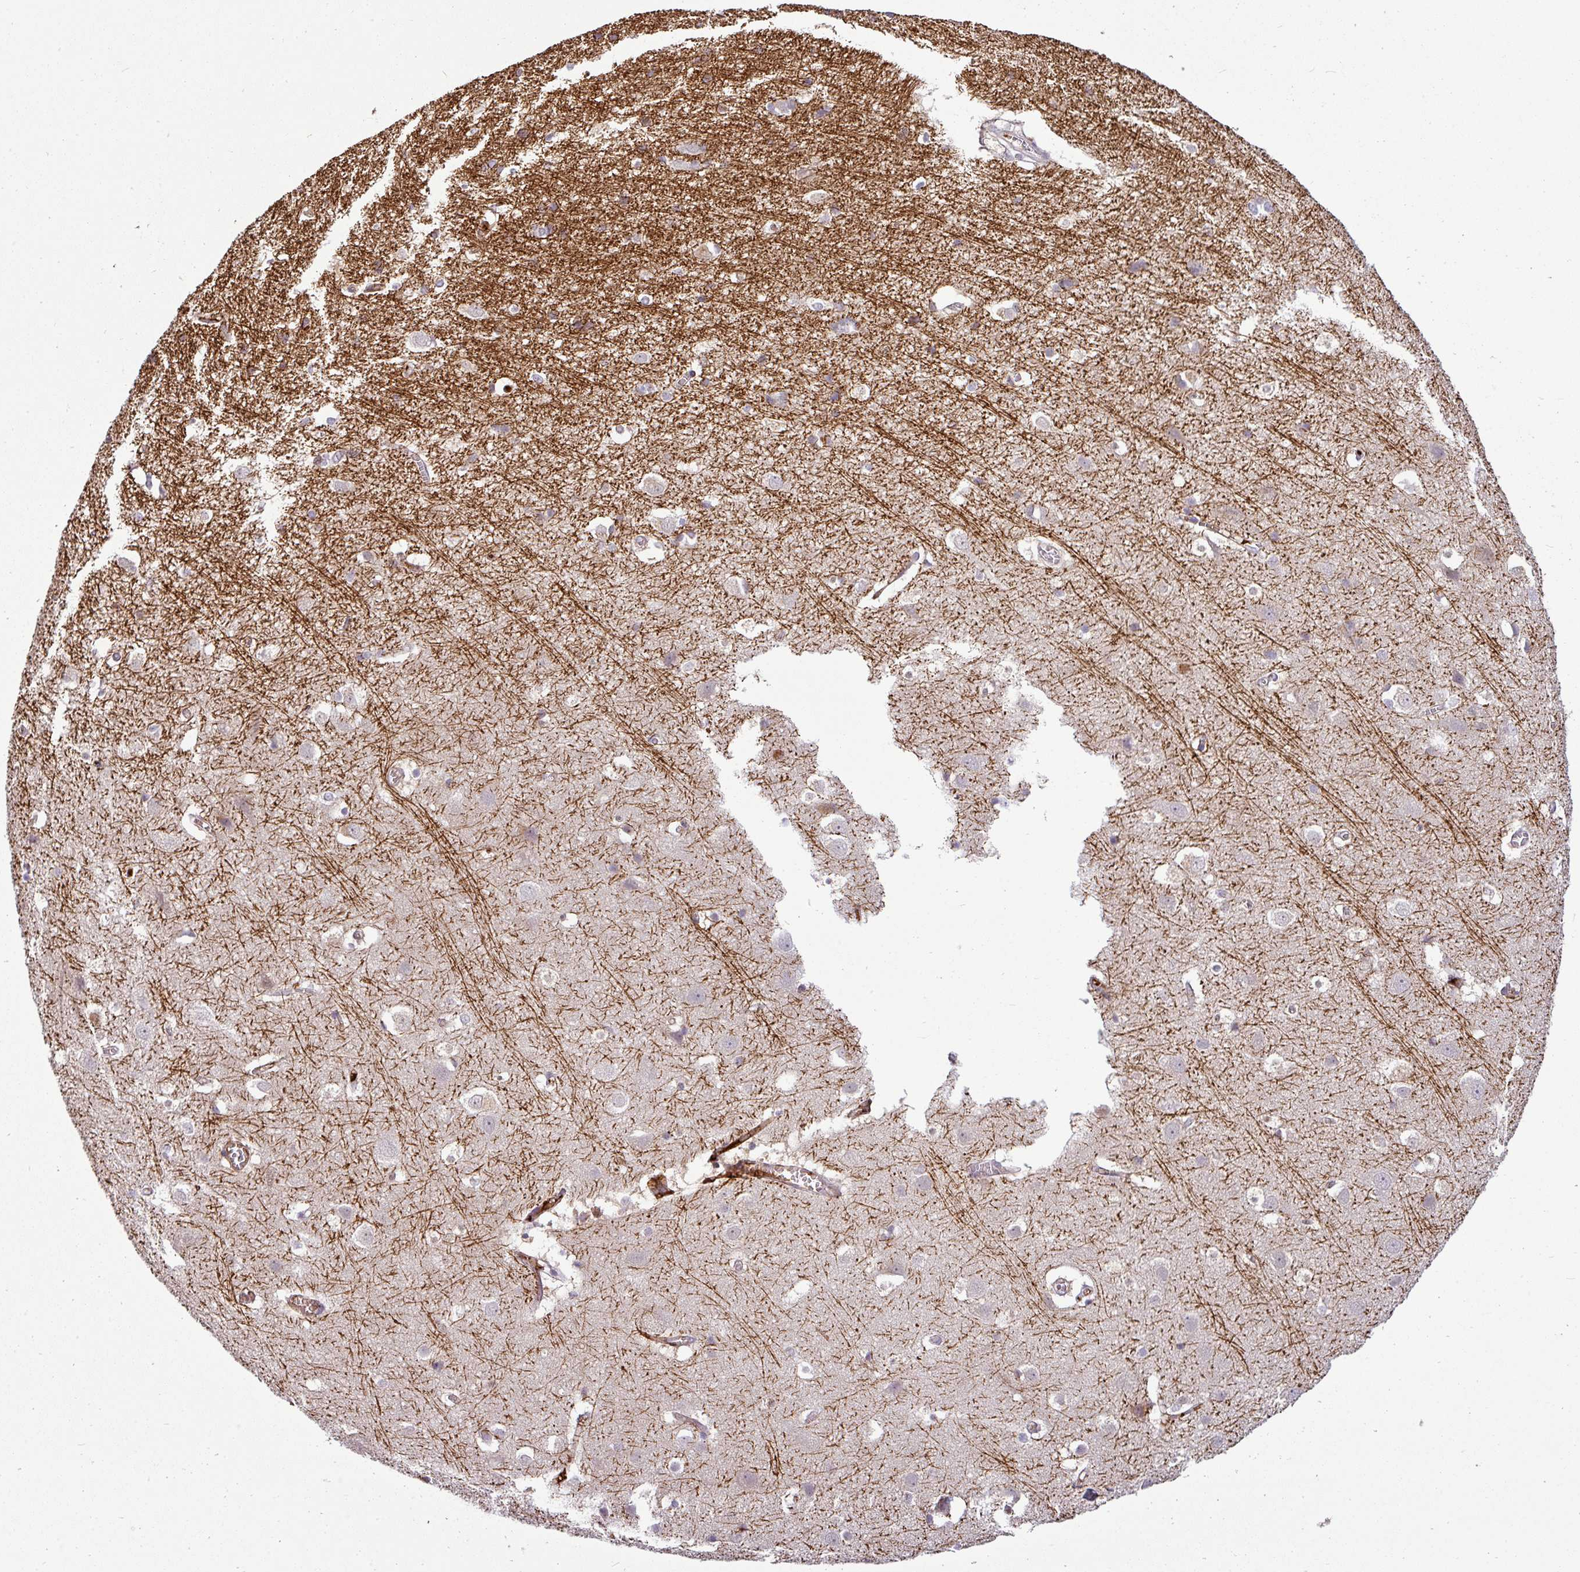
{"staining": {"intensity": "strong", "quantity": "<25%", "location": "cytoplasmic/membranous"}, "tissue": "cerebral cortex", "cell_type": "Endothelial cells", "image_type": "normal", "snomed": [{"axis": "morphology", "description": "Normal tissue, NOS"}, {"axis": "topography", "description": "Cerebral cortex"}], "caption": "Brown immunohistochemical staining in benign human cerebral cortex exhibits strong cytoplasmic/membranous positivity in approximately <25% of endothelial cells.", "gene": "APOM", "patient": {"sex": "male", "age": 54}}